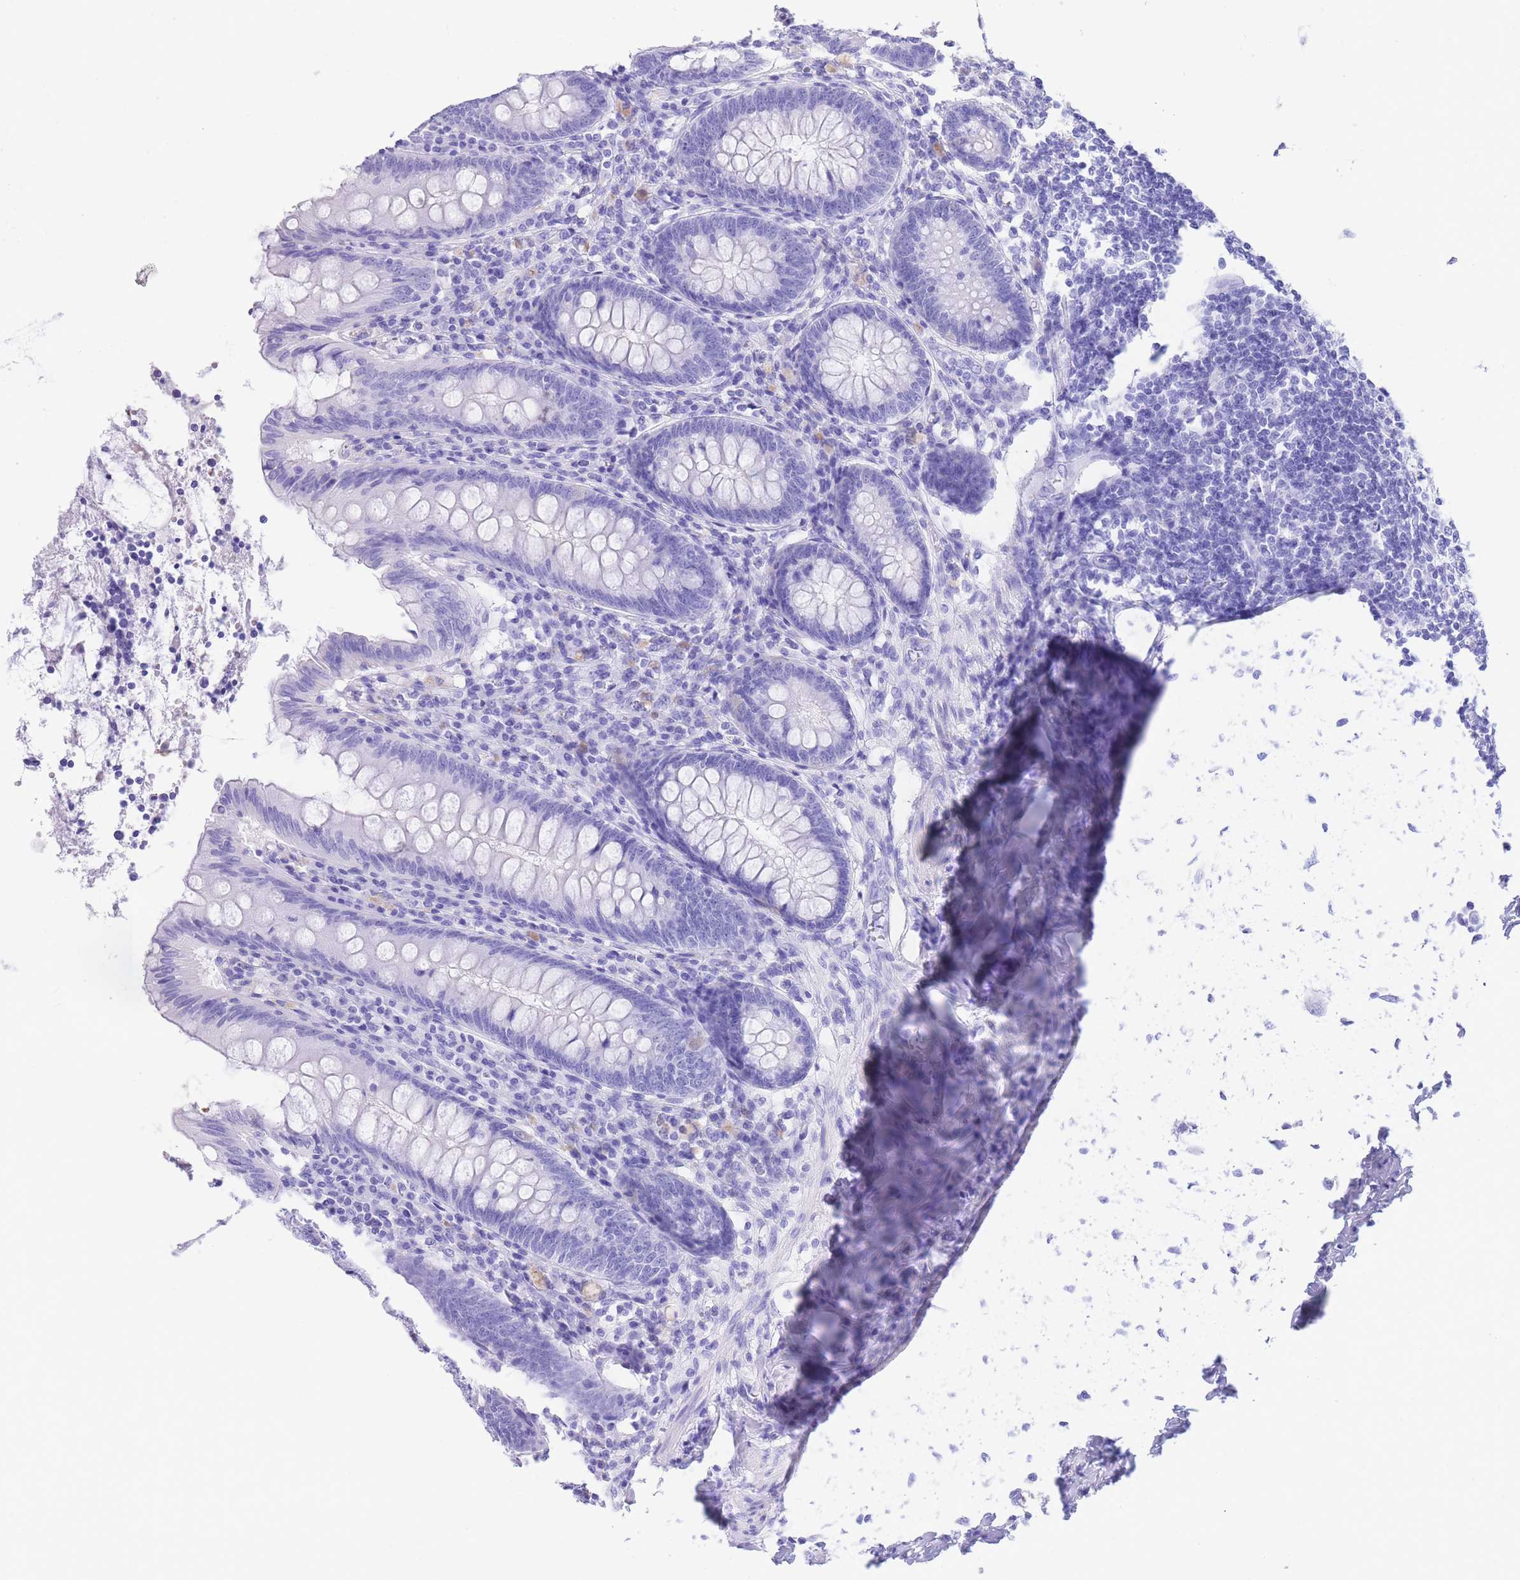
{"staining": {"intensity": "negative", "quantity": "none", "location": "none"}, "tissue": "appendix", "cell_type": "Glandular cells", "image_type": "normal", "snomed": [{"axis": "morphology", "description": "Normal tissue, NOS"}, {"axis": "topography", "description": "Appendix"}], "caption": "DAB (3,3'-diaminobenzidine) immunohistochemical staining of normal human appendix shows no significant positivity in glandular cells.", "gene": "SLCO1B1", "patient": {"sex": "female", "age": 54}}